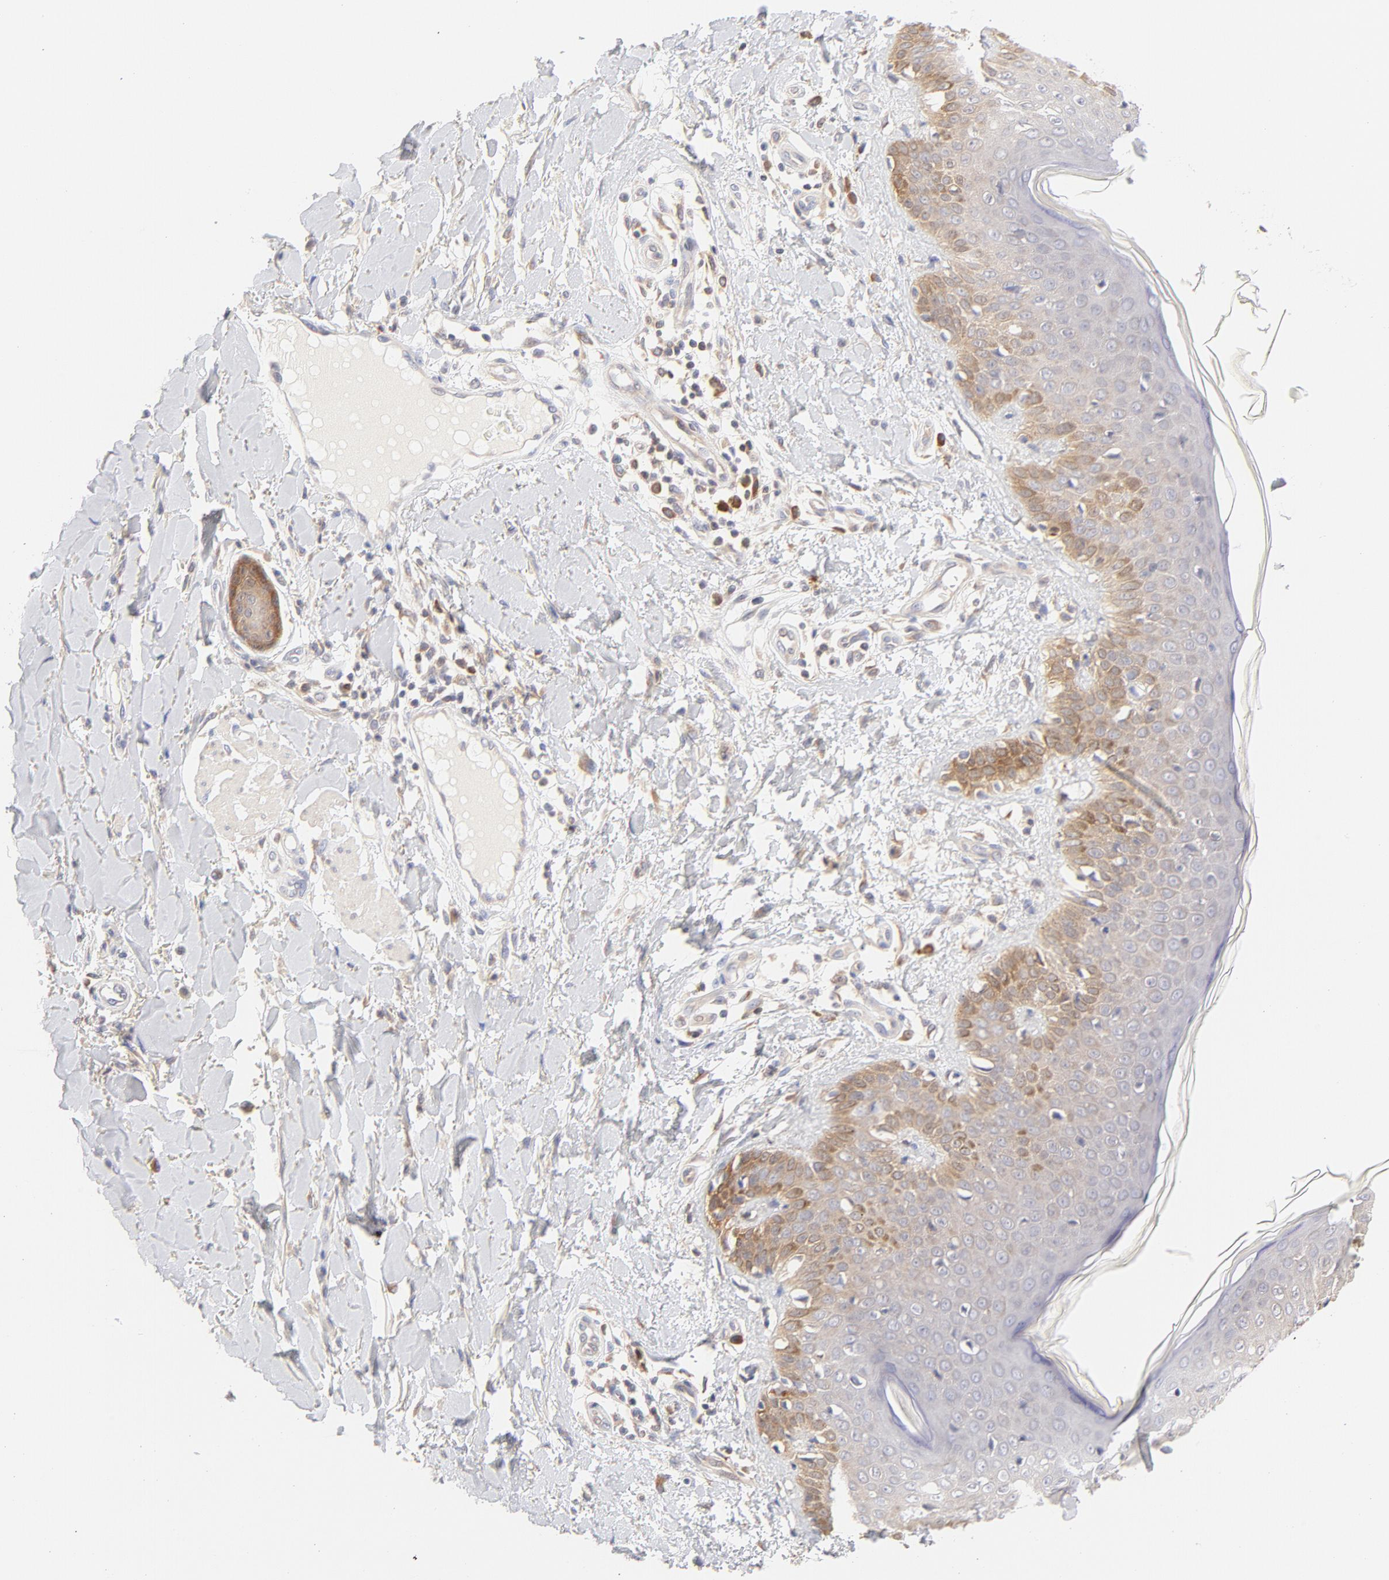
{"staining": {"intensity": "moderate", "quantity": ">75%", "location": "cytoplasmic/membranous"}, "tissue": "skin cancer", "cell_type": "Tumor cells", "image_type": "cancer", "snomed": [{"axis": "morphology", "description": "Squamous cell carcinoma, NOS"}, {"axis": "topography", "description": "Skin"}], "caption": "Protein staining exhibits moderate cytoplasmic/membranous staining in approximately >75% of tumor cells in squamous cell carcinoma (skin).", "gene": "RPS6KA1", "patient": {"sex": "female", "age": 59}}